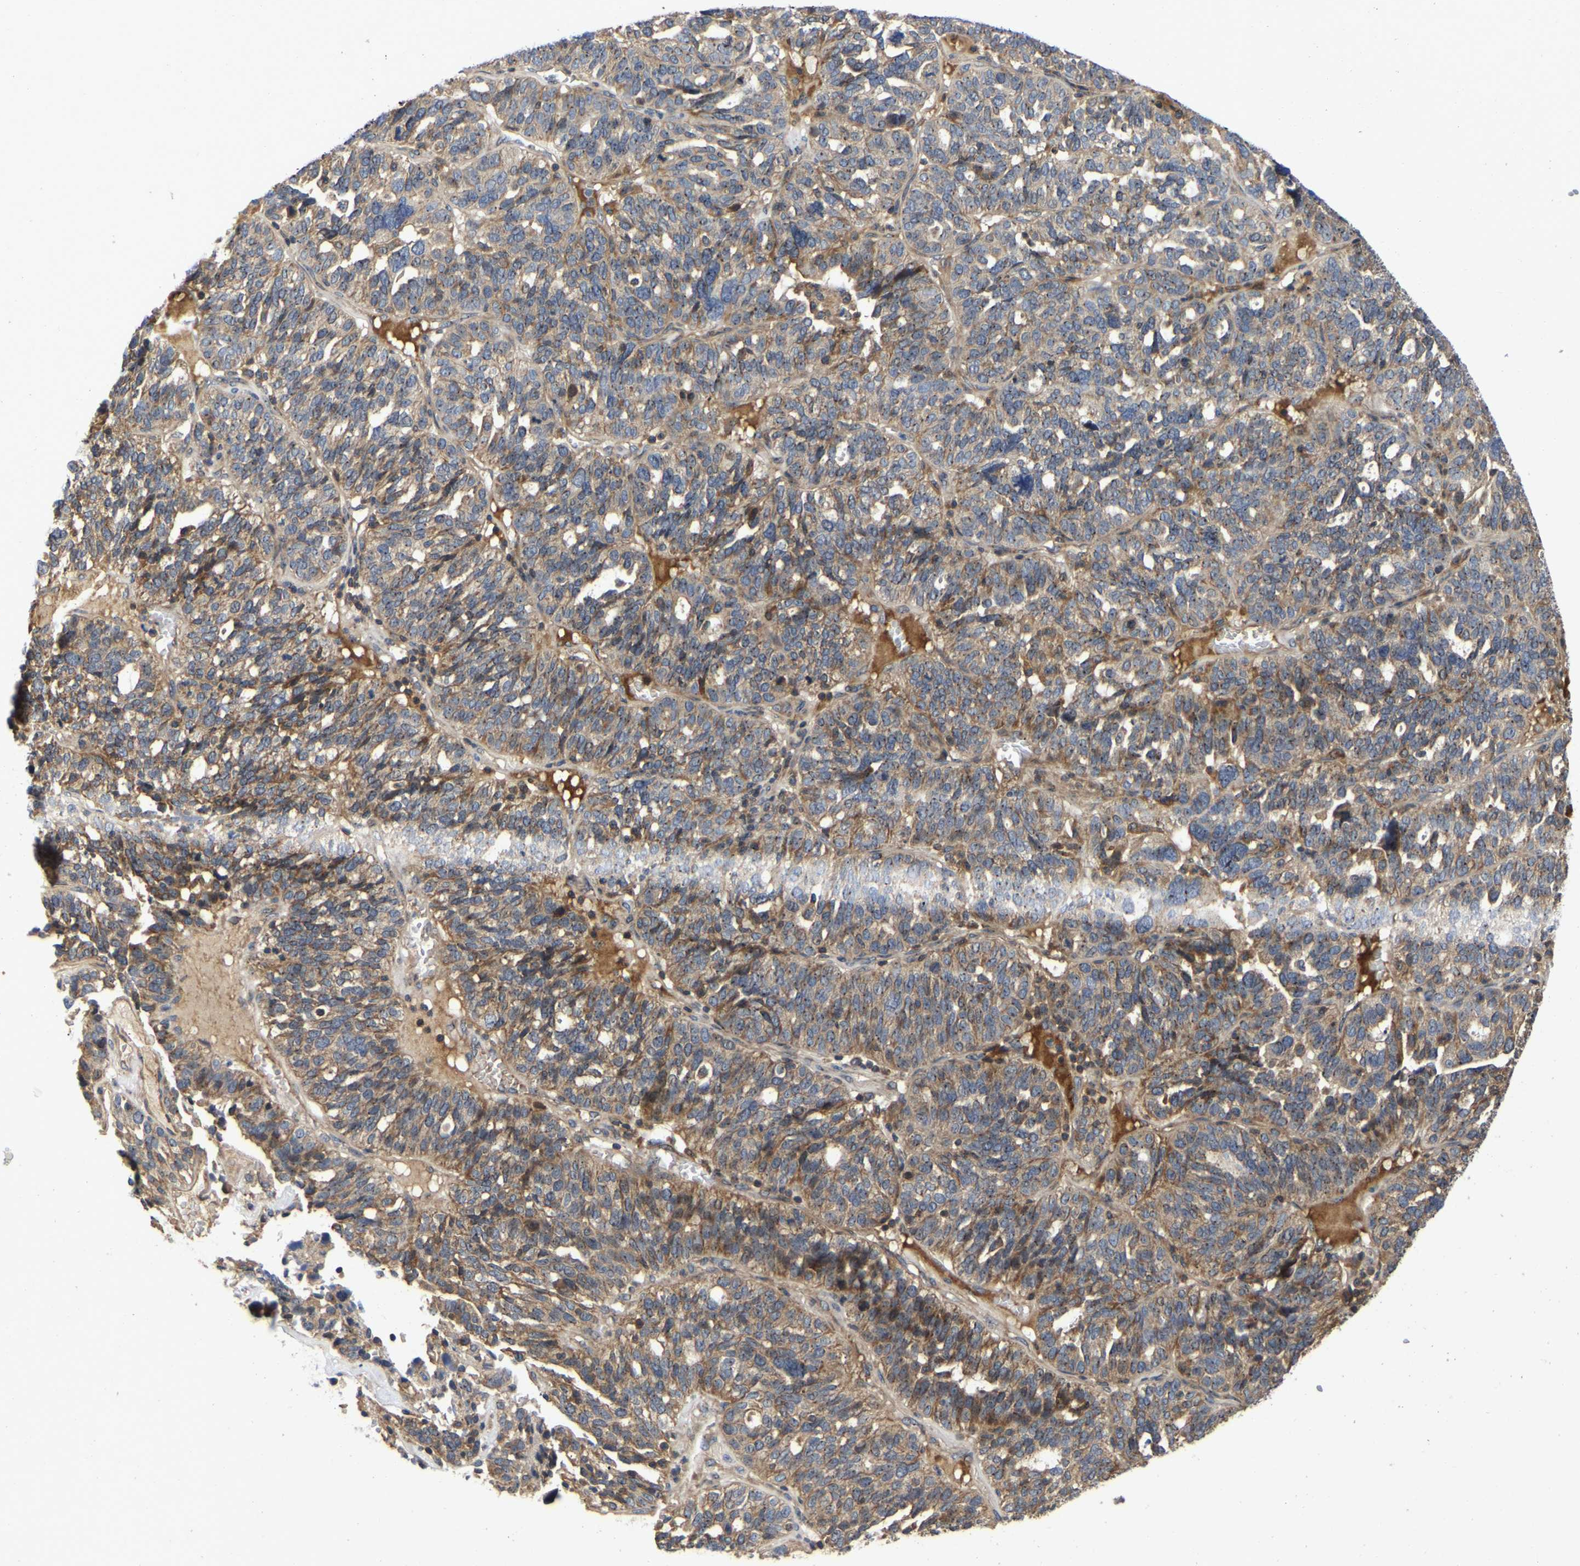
{"staining": {"intensity": "weak", "quantity": ">75%", "location": "cytoplasmic/membranous"}, "tissue": "ovarian cancer", "cell_type": "Tumor cells", "image_type": "cancer", "snomed": [{"axis": "morphology", "description": "Cystadenocarcinoma, serous, NOS"}, {"axis": "topography", "description": "Ovary"}], "caption": "Brown immunohistochemical staining in human ovarian cancer (serous cystadenocarcinoma) demonstrates weak cytoplasmic/membranous expression in approximately >75% of tumor cells.", "gene": "PRDM14", "patient": {"sex": "female", "age": 59}}